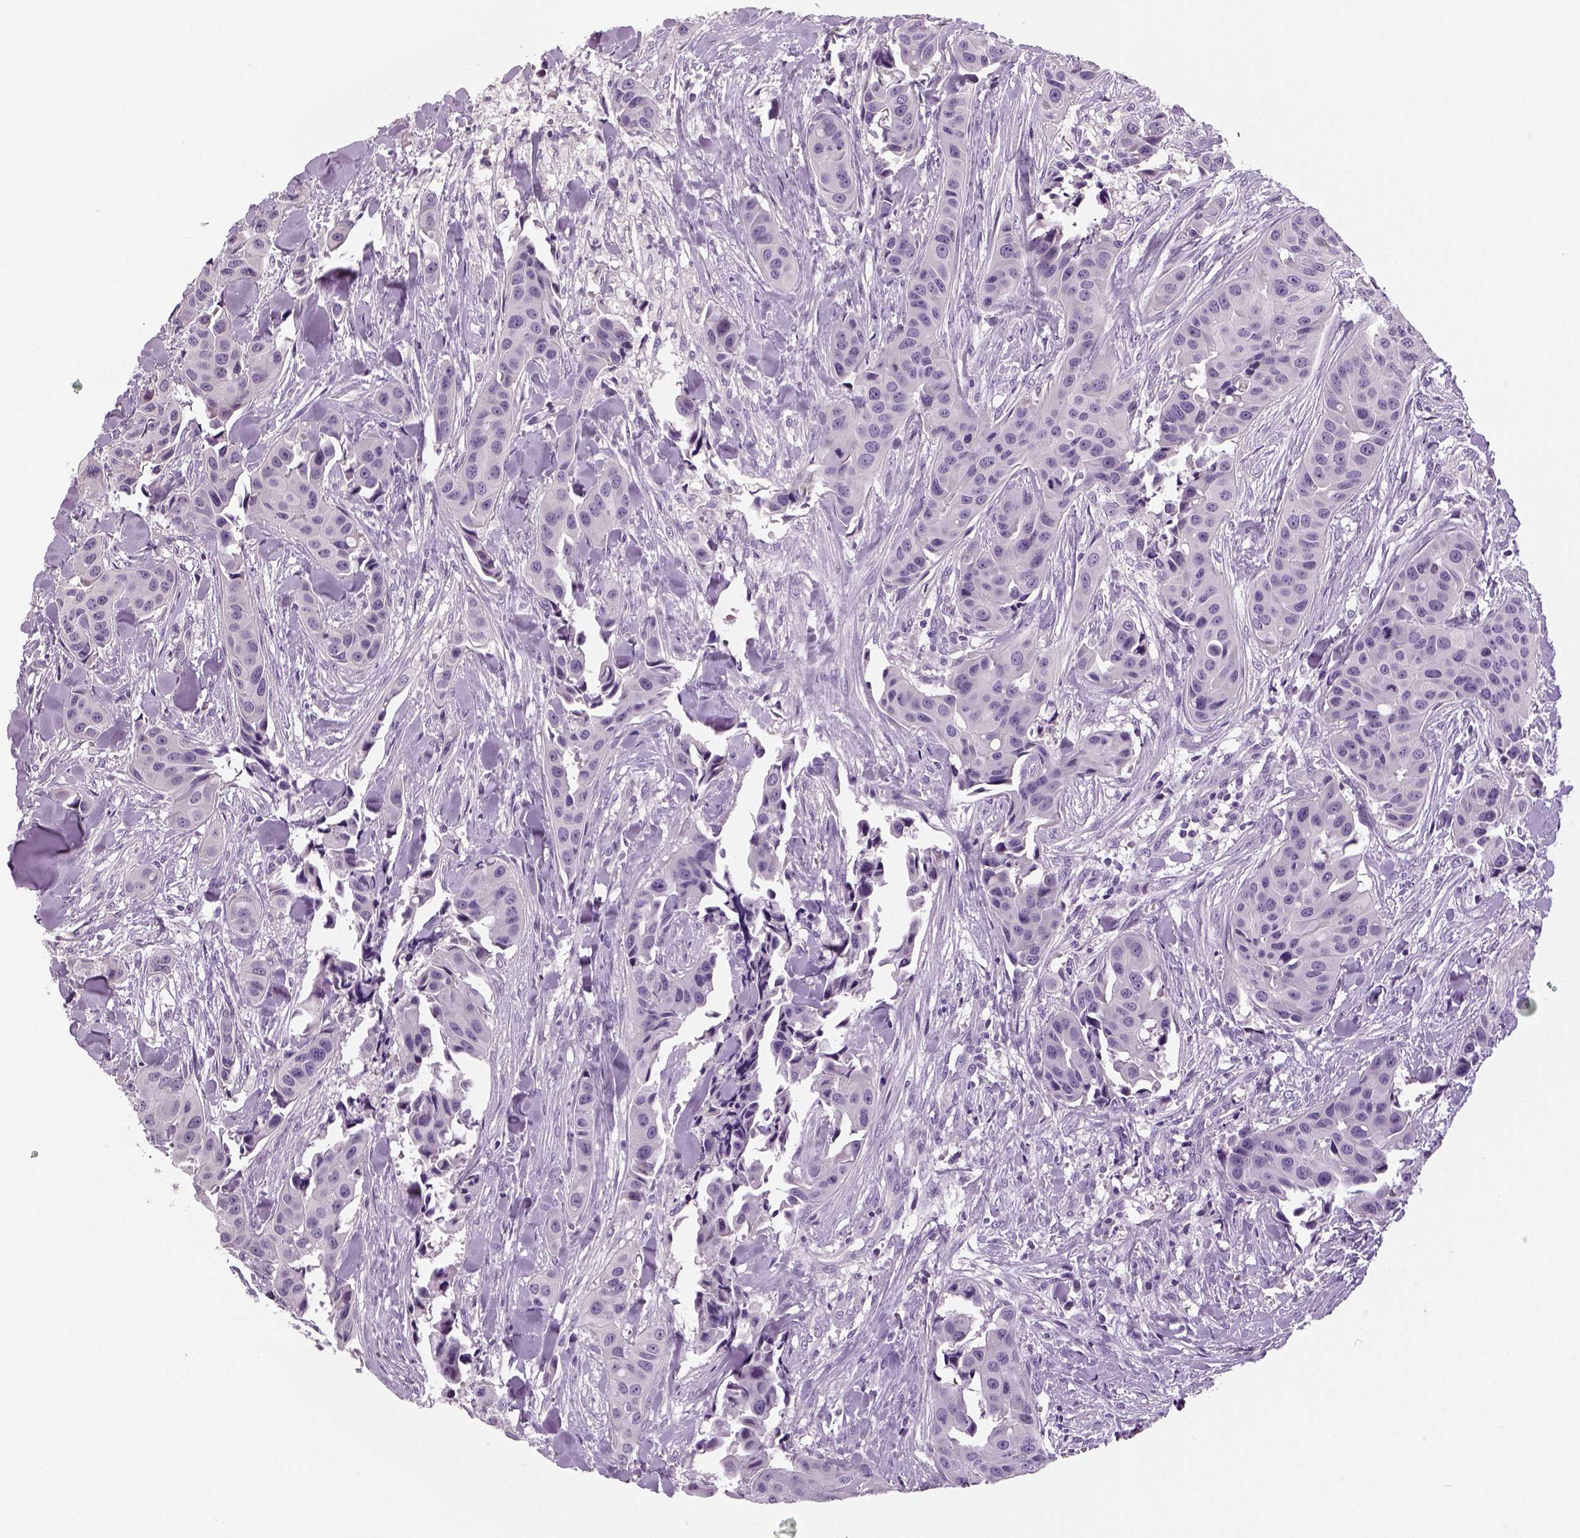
{"staining": {"intensity": "negative", "quantity": "none", "location": "none"}, "tissue": "head and neck cancer", "cell_type": "Tumor cells", "image_type": "cancer", "snomed": [{"axis": "morphology", "description": "Adenocarcinoma, NOS"}, {"axis": "topography", "description": "Head-Neck"}], "caption": "An IHC micrograph of head and neck adenocarcinoma is shown. There is no staining in tumor cells of head and neck adenocarcinoma. The staining is performed using DAB brown chromogen with nuclei counter-stained in using hematoxylin.", "gene": "TSPAN7", "patient": {"sex": "male", "age": 76}}